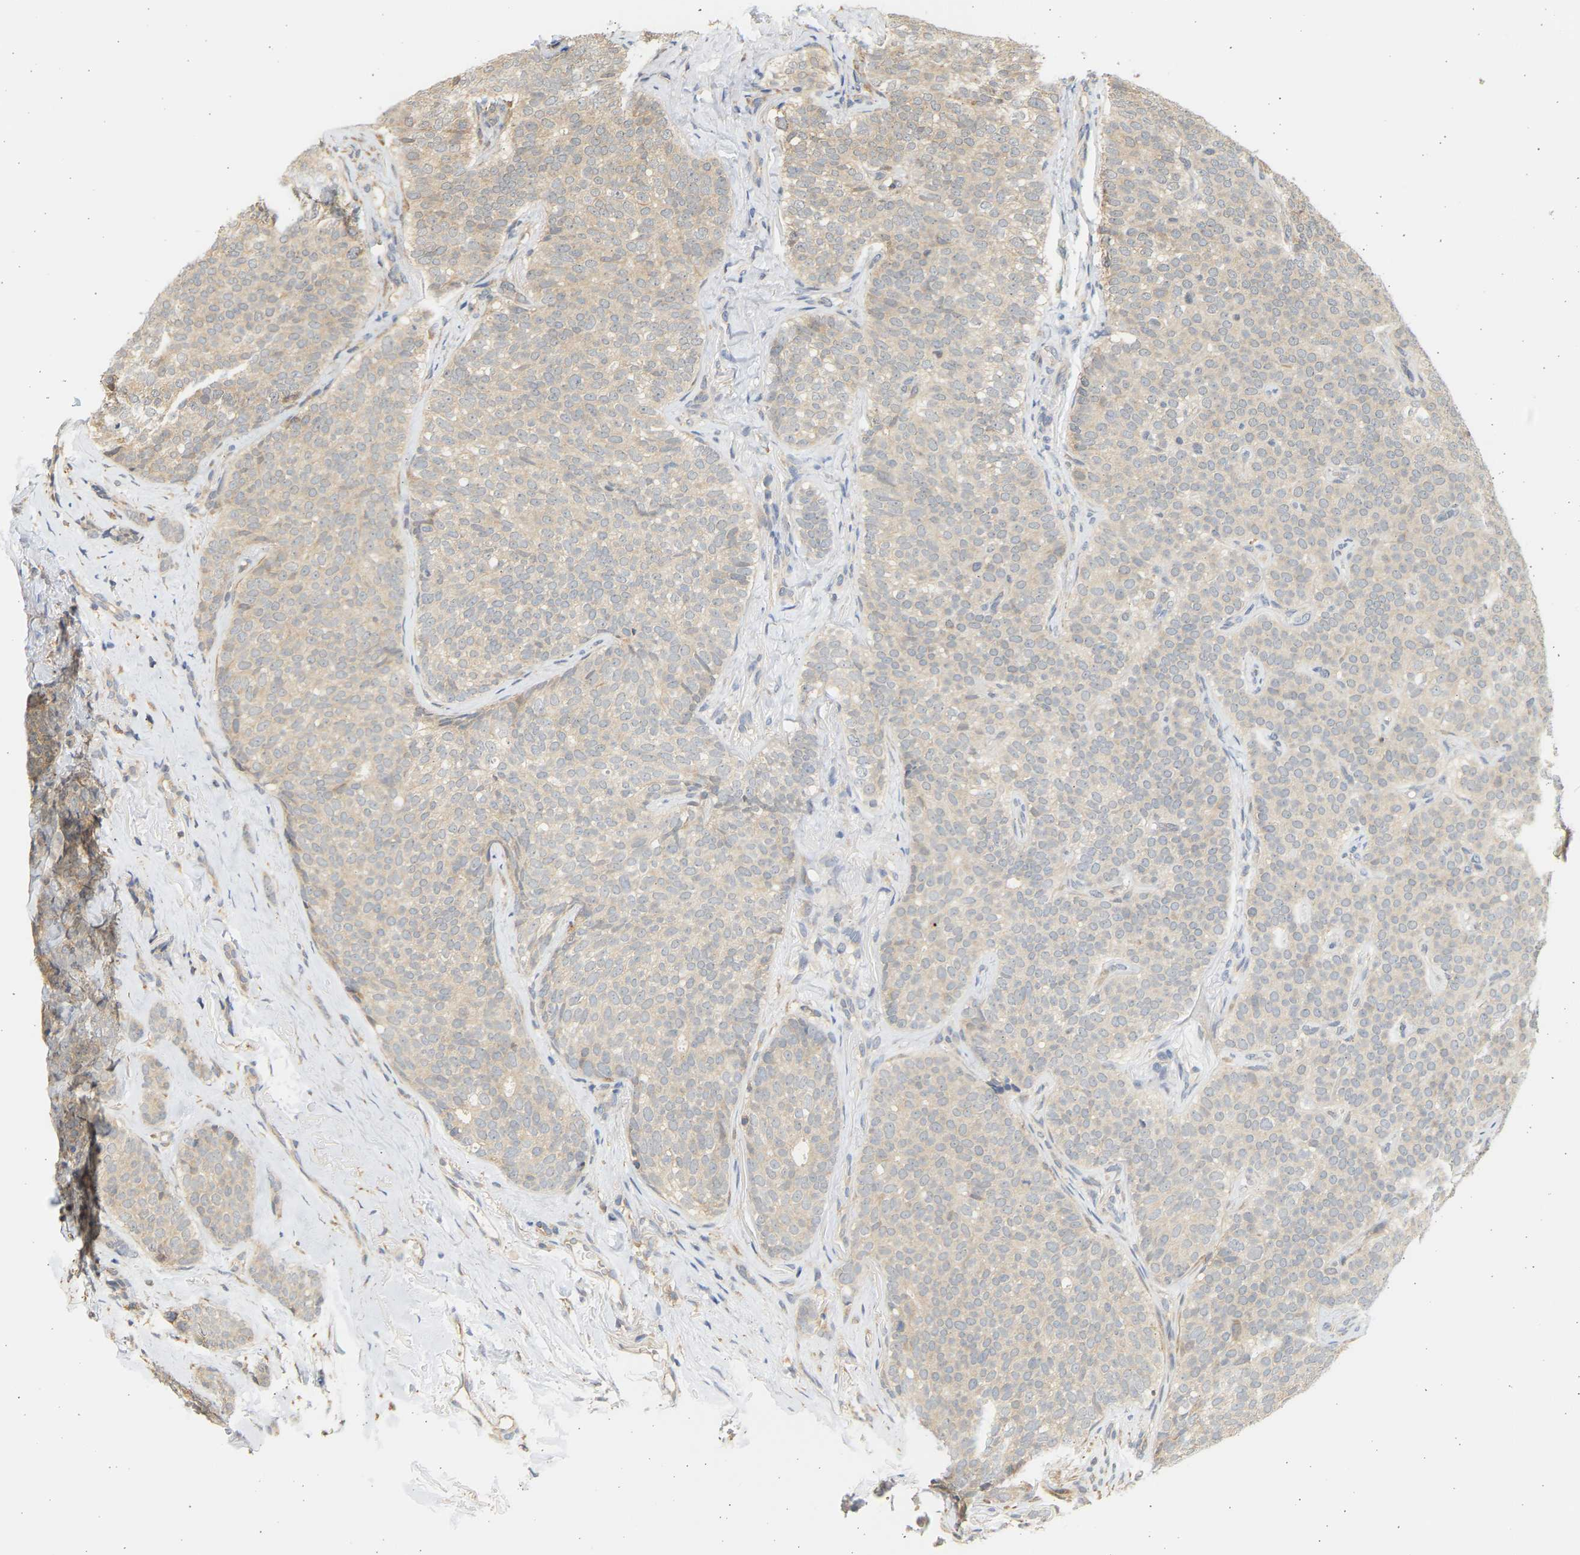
{"staining": {"intensity": "weak", "quantity": ">75%", "location": "cytoplasmic/membranous"}, "tissue": "breast cancer", "cell_type": "Tumor cells", "image_type": "cancer", "snomed": [{"axis": "morphology", "description": "Lobular carcinoma"}, {"axis": "topography", "description": "Skin"}, {"axis": "topography", "description": "Breast"}], "caption": "Breast lobular carcinoma stained with a brown dye shows weak cytoplasmic/membranous positive positivity in about >75% of tumor cells.", "gene": "B4GALT6", "patient": {"sex": "female", "age": 46}}